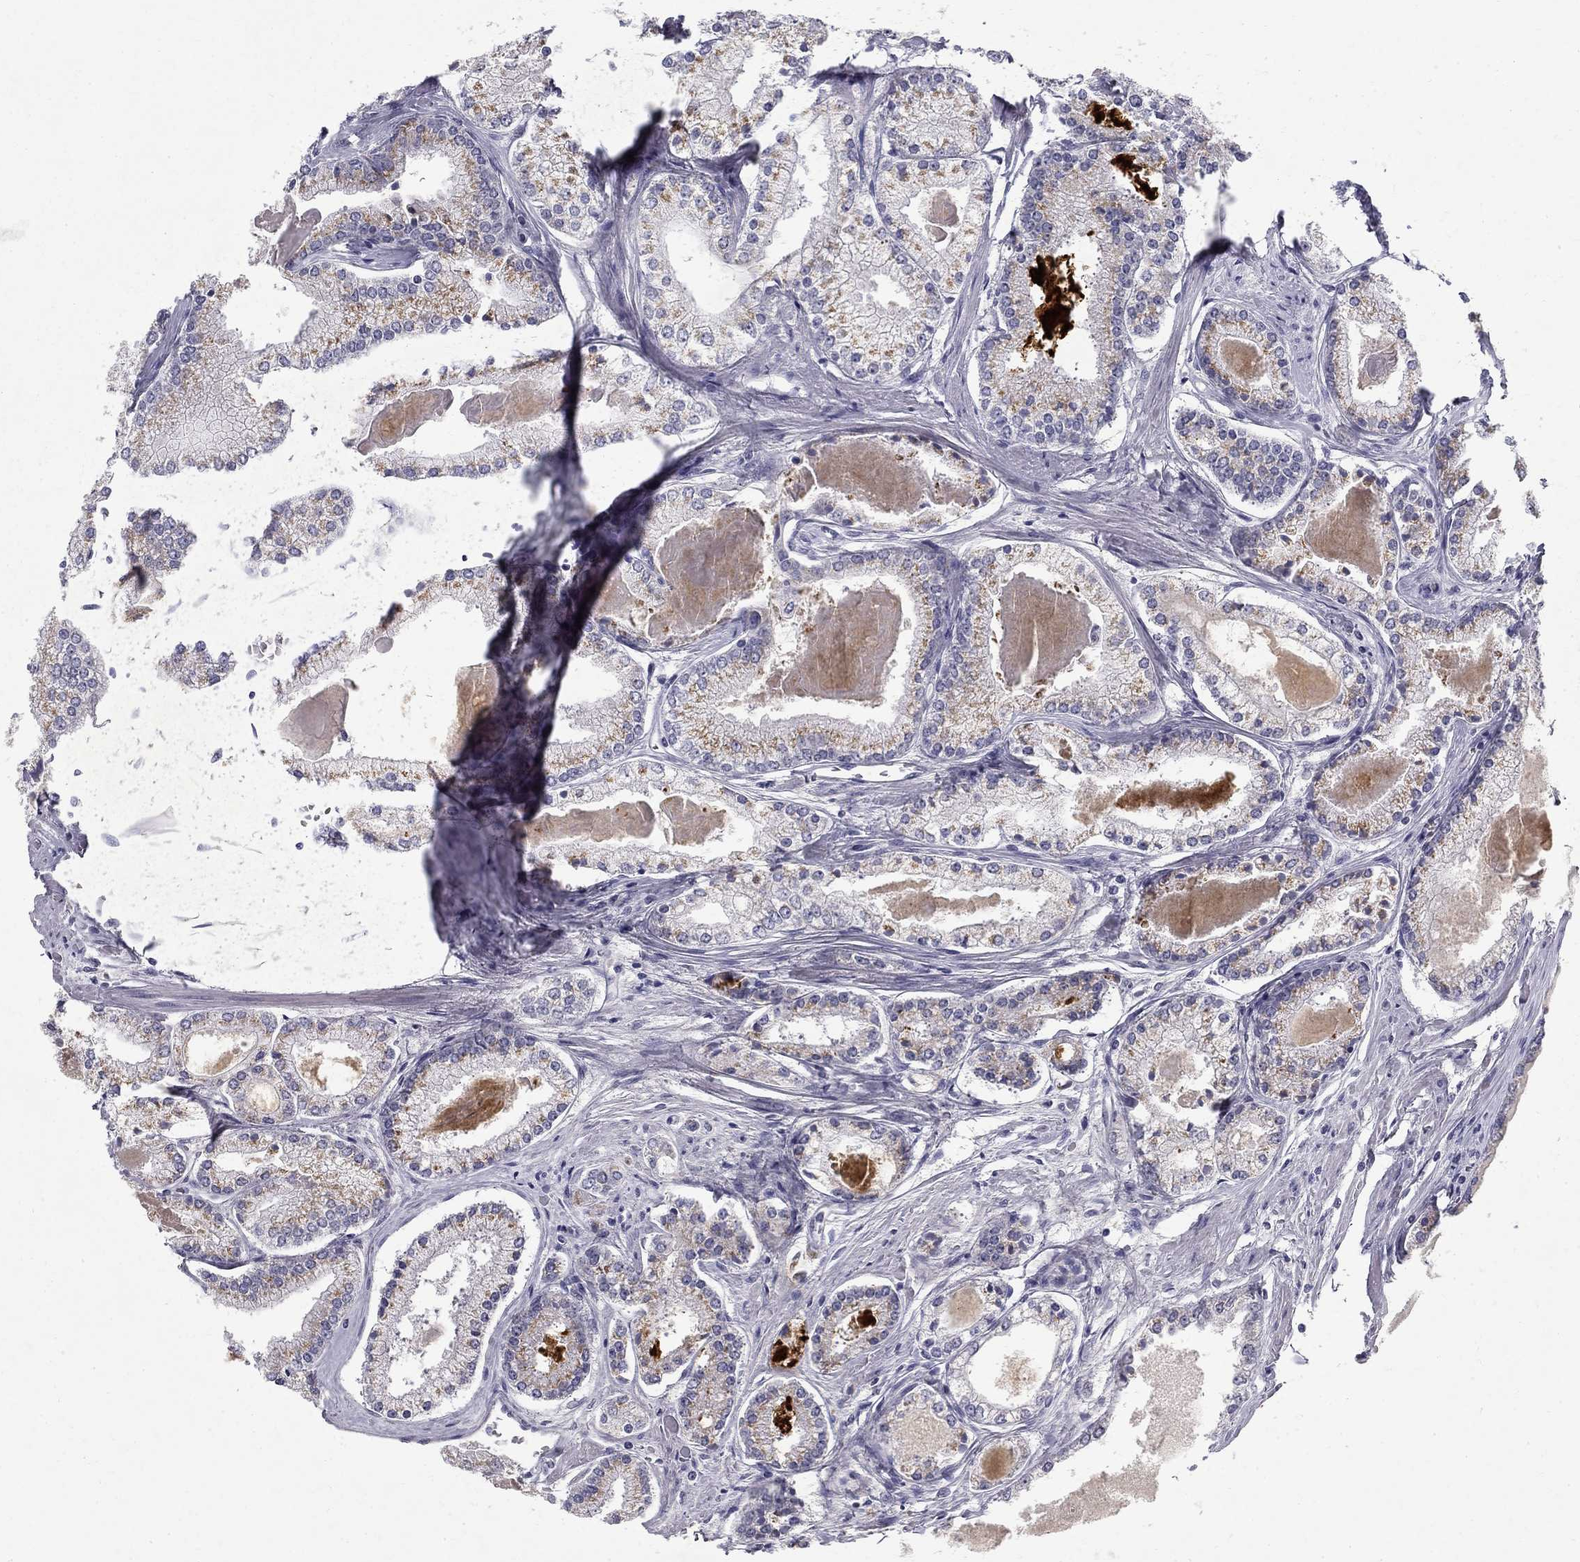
{"staining": {"intensity": "moderate", "quantity": "<25%", "location": "cytoplasmic/membranous"}, "tissue": "prostate cancer", "cell_type": "Tumor cells", "image_type": "cancer", "snomed": [{"axis": "morphology", "description": "Adenocarcinoma, NOS"}, {"axis": "topography", "description": "Prostate"}], "caption": "IHC micrograph of neoplastic tissue: human adenocarcinoma (prostate) stained using immunohistochemistry demonstrates low levels of moderate protein expression localized specifically in the cytoplasmic/membranous of tumor cells, appearing as a cytoplasmic/membranous brown color.", "gene": "CLIC6", "patient": {"sex": "male", "age": 72}}